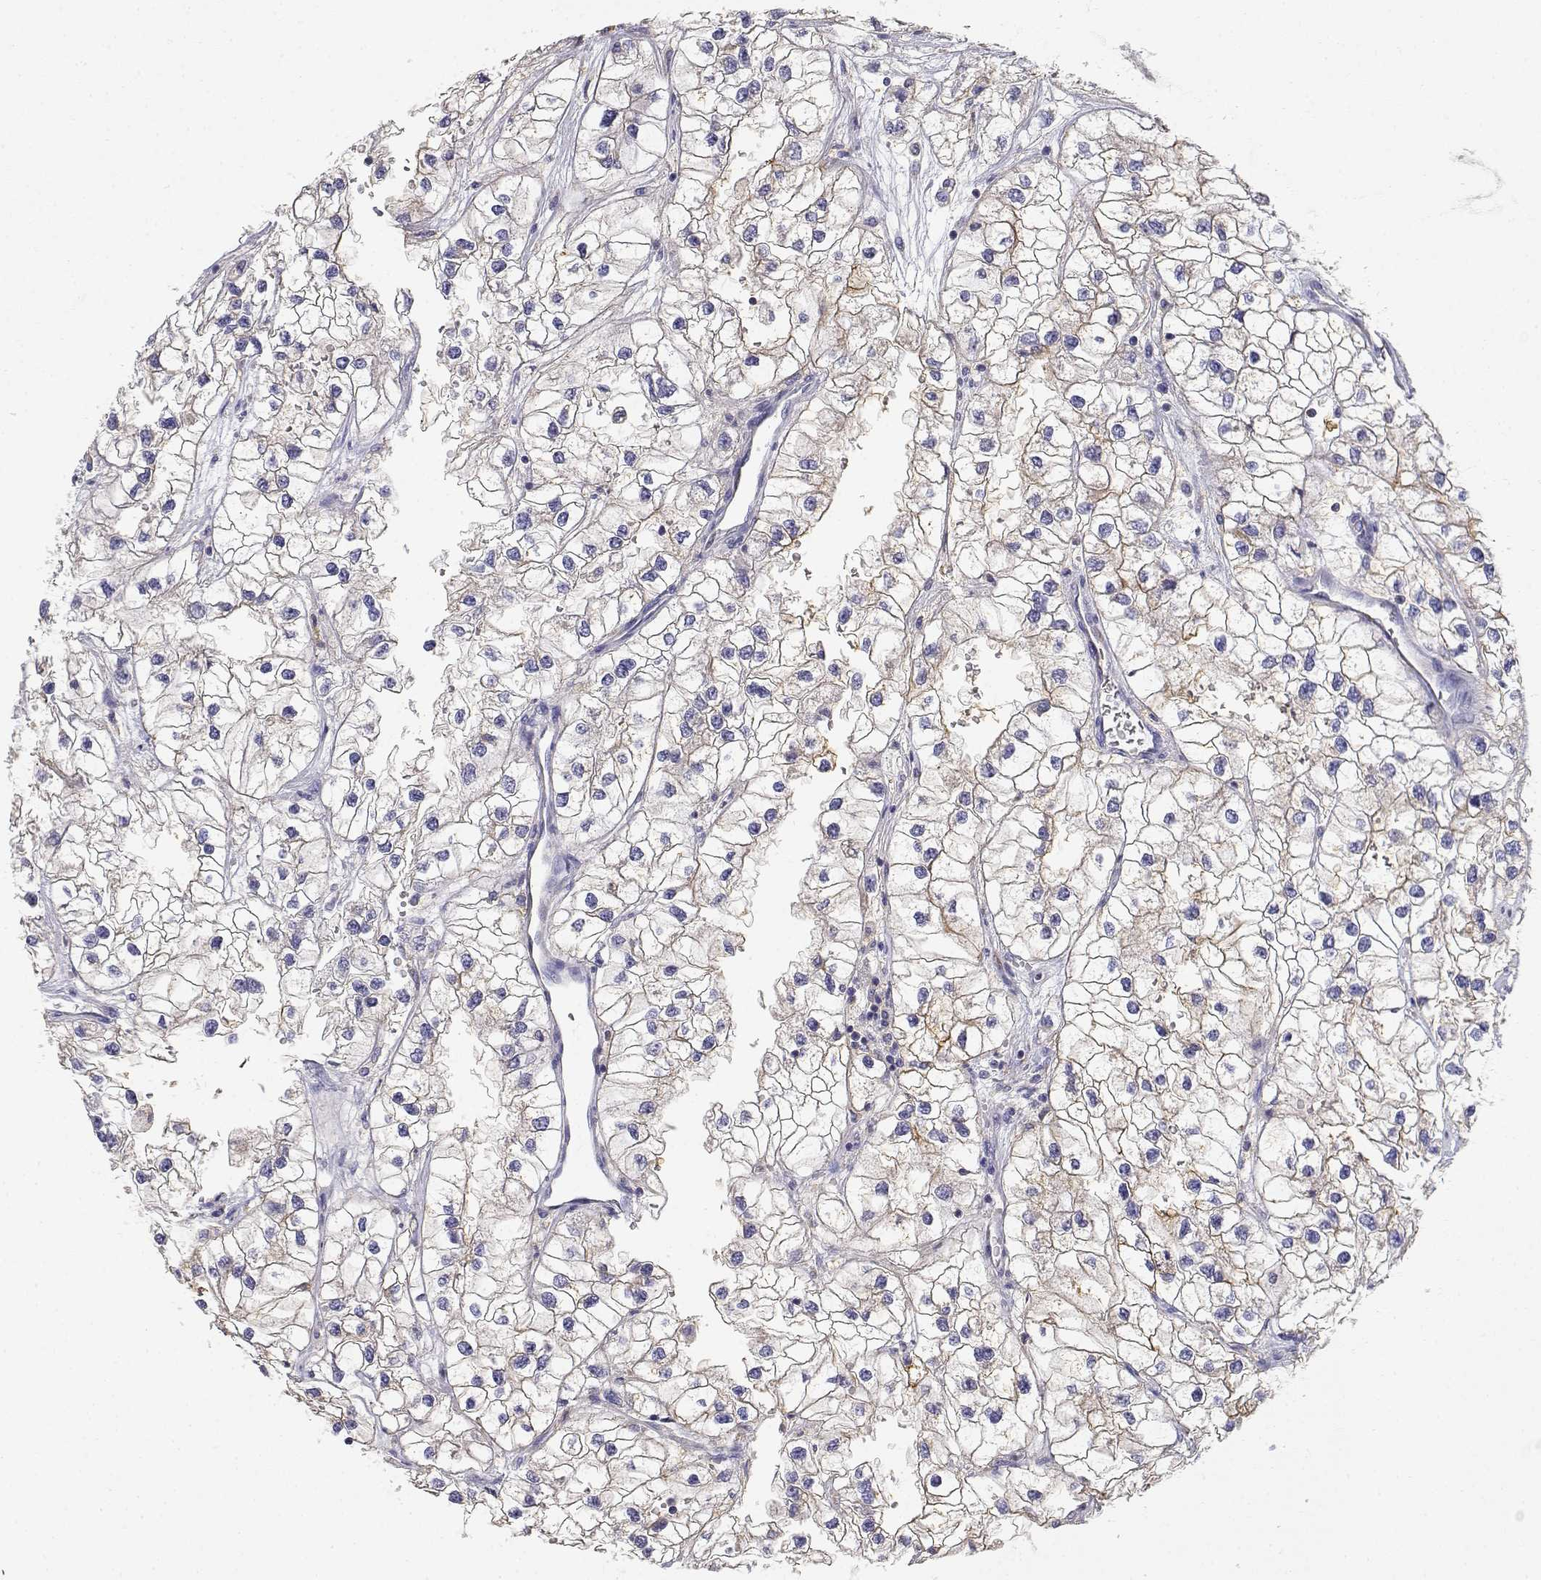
{"staining": {"intensity": "weak", "quantity": "25%-75%", "location": "cytoplasmic/membranous"}, "tissue": "renal cancer", "cell_type": "Tumor cells", "image_type": "cancer", "snomed": [{"axis": "morphology", "description": "Adenocarcinoma, NOS"}, {"axis": "topography", "description": "Kidney"}], "caption": "Immunohistochemical staining of human renal cancer (adenocarcinoma) demonstrates low levels of weak cytoplasmic/membranous positivity in approximately 25%-75% of tumor cells.", "gene": "ADA", "patient": {"sex": "male", "age": 59}}